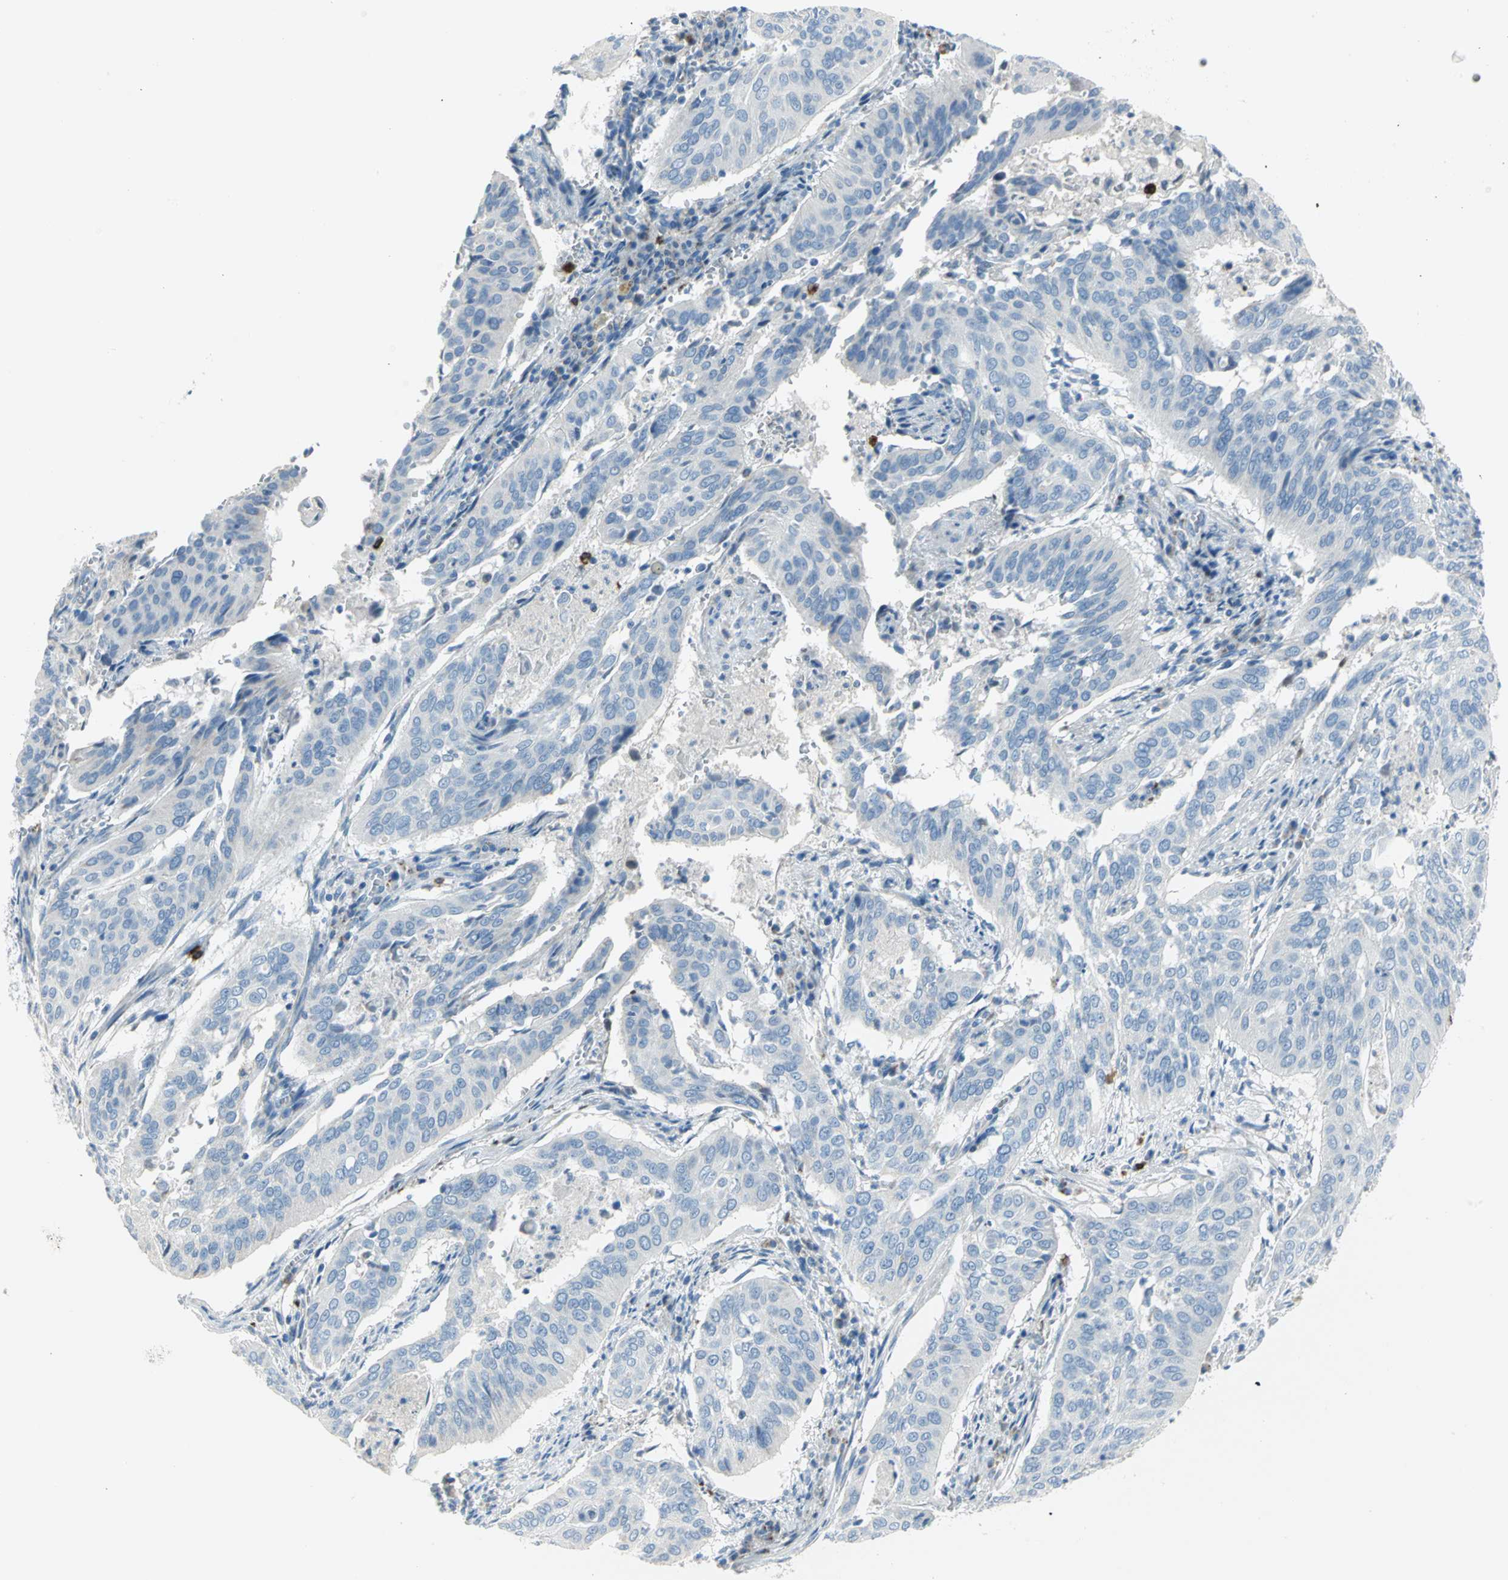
{"staining": {"intensity": "negative", "quantity": "none", "location": "none"}, "tissue": "cervical cancer", "cell_type": "Tumor cells", "image_type": "cancer", "snomed": [{"axis": "morphology", "description": "Squamous cell carcinoma, NOS"}, {"axis": "topography", "description": "Cervix"}], "caption": "A histopathology image of human cervical cancer (squamous cell carcinoma) is negative for staining in tumor cells.", "gene": "ALOX15", "patient": {"sex": "female", "age": 39}}